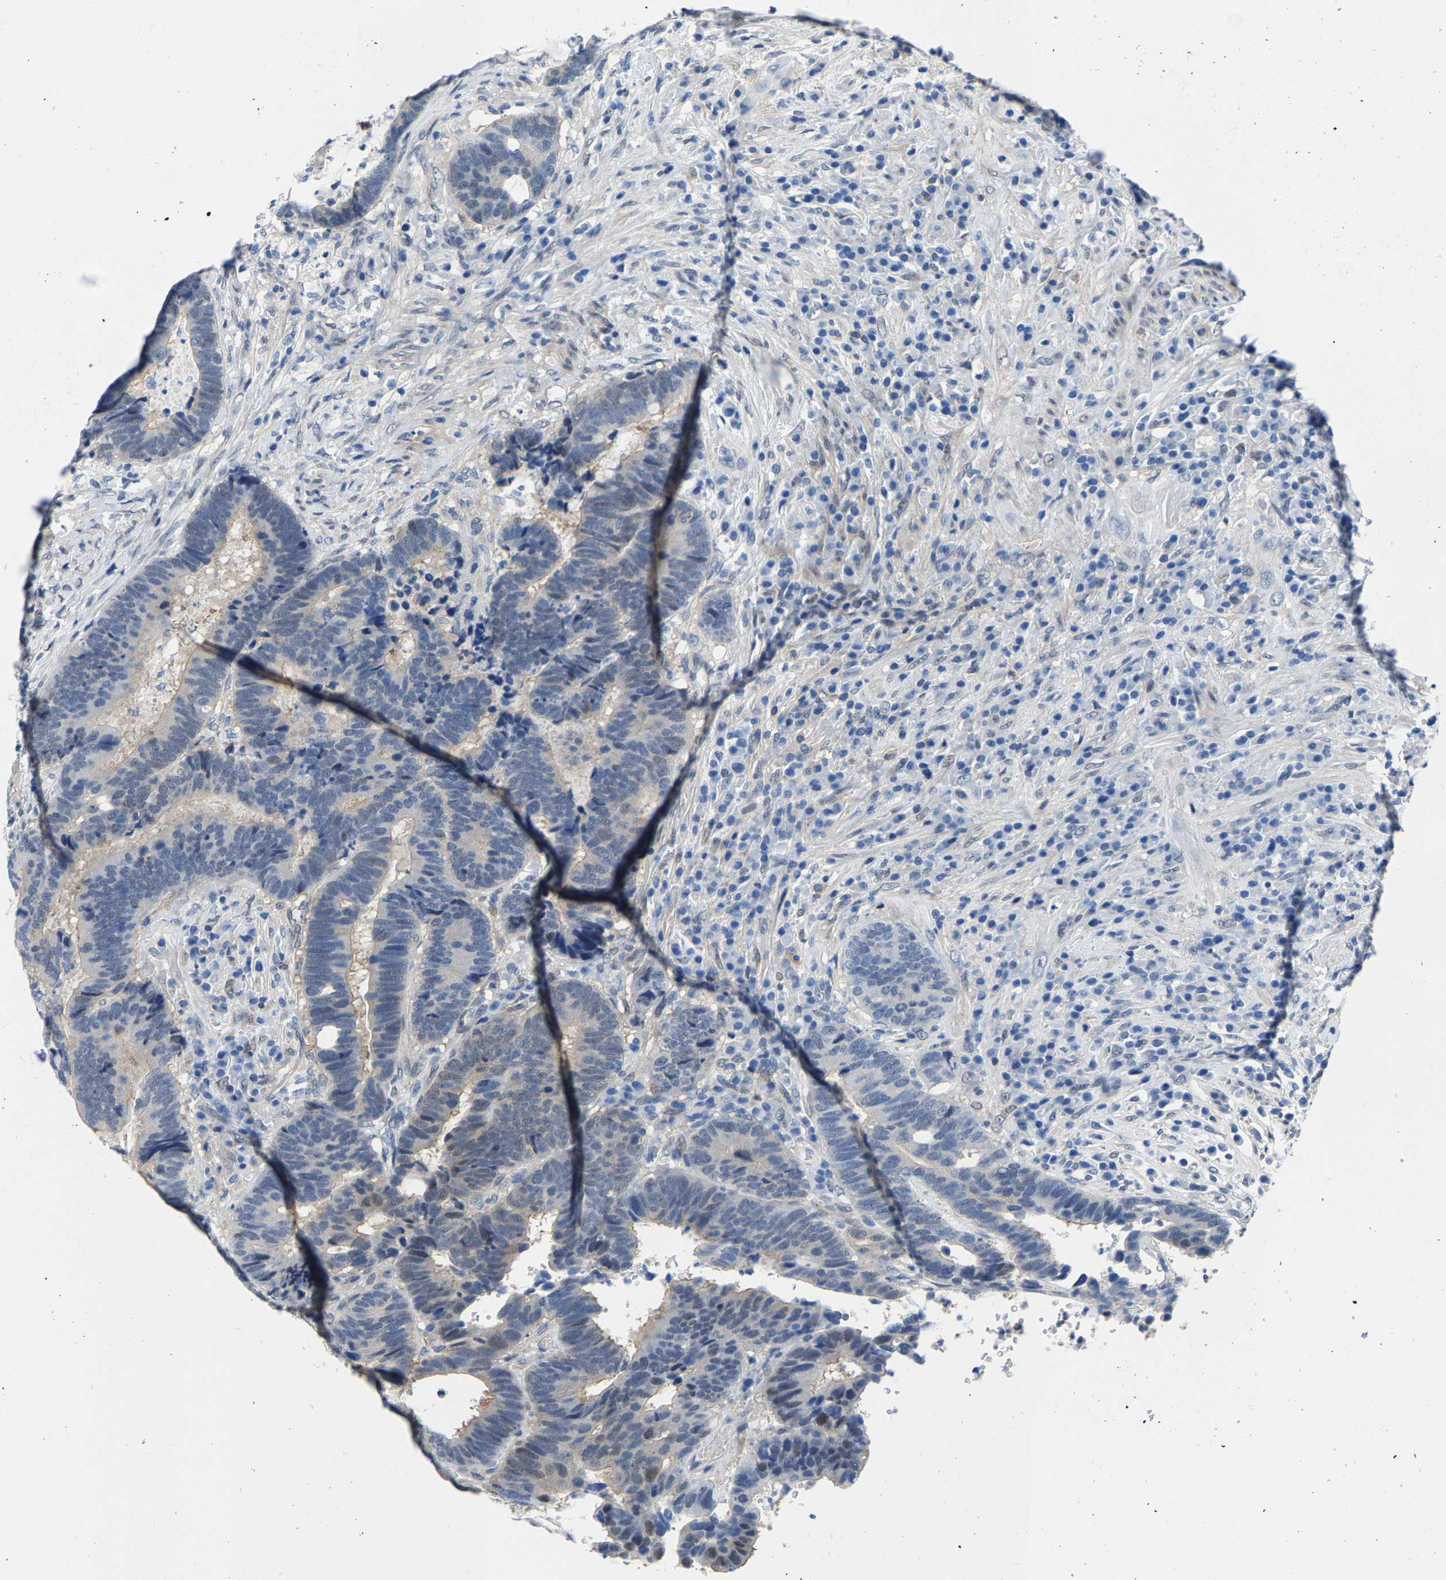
{"staining": {"intensity": "negative", "quantity": "none", "location": "none"}, "tissue": "colorectal cancer", "cell_type": "Tumor cells", "image_type": "cancer", "snomed": [{"axis": "morphology", "description": "Adenocarcinoma, NOS"}, {"axis": "topography", "description": "Rectum"}], "caption": "Protein analysis of colorectal adenocarcinoma demonstrates no significant staining in tumor cells.", "gene": "SSH3", "patient": {"sex": "female", "age": 89}}